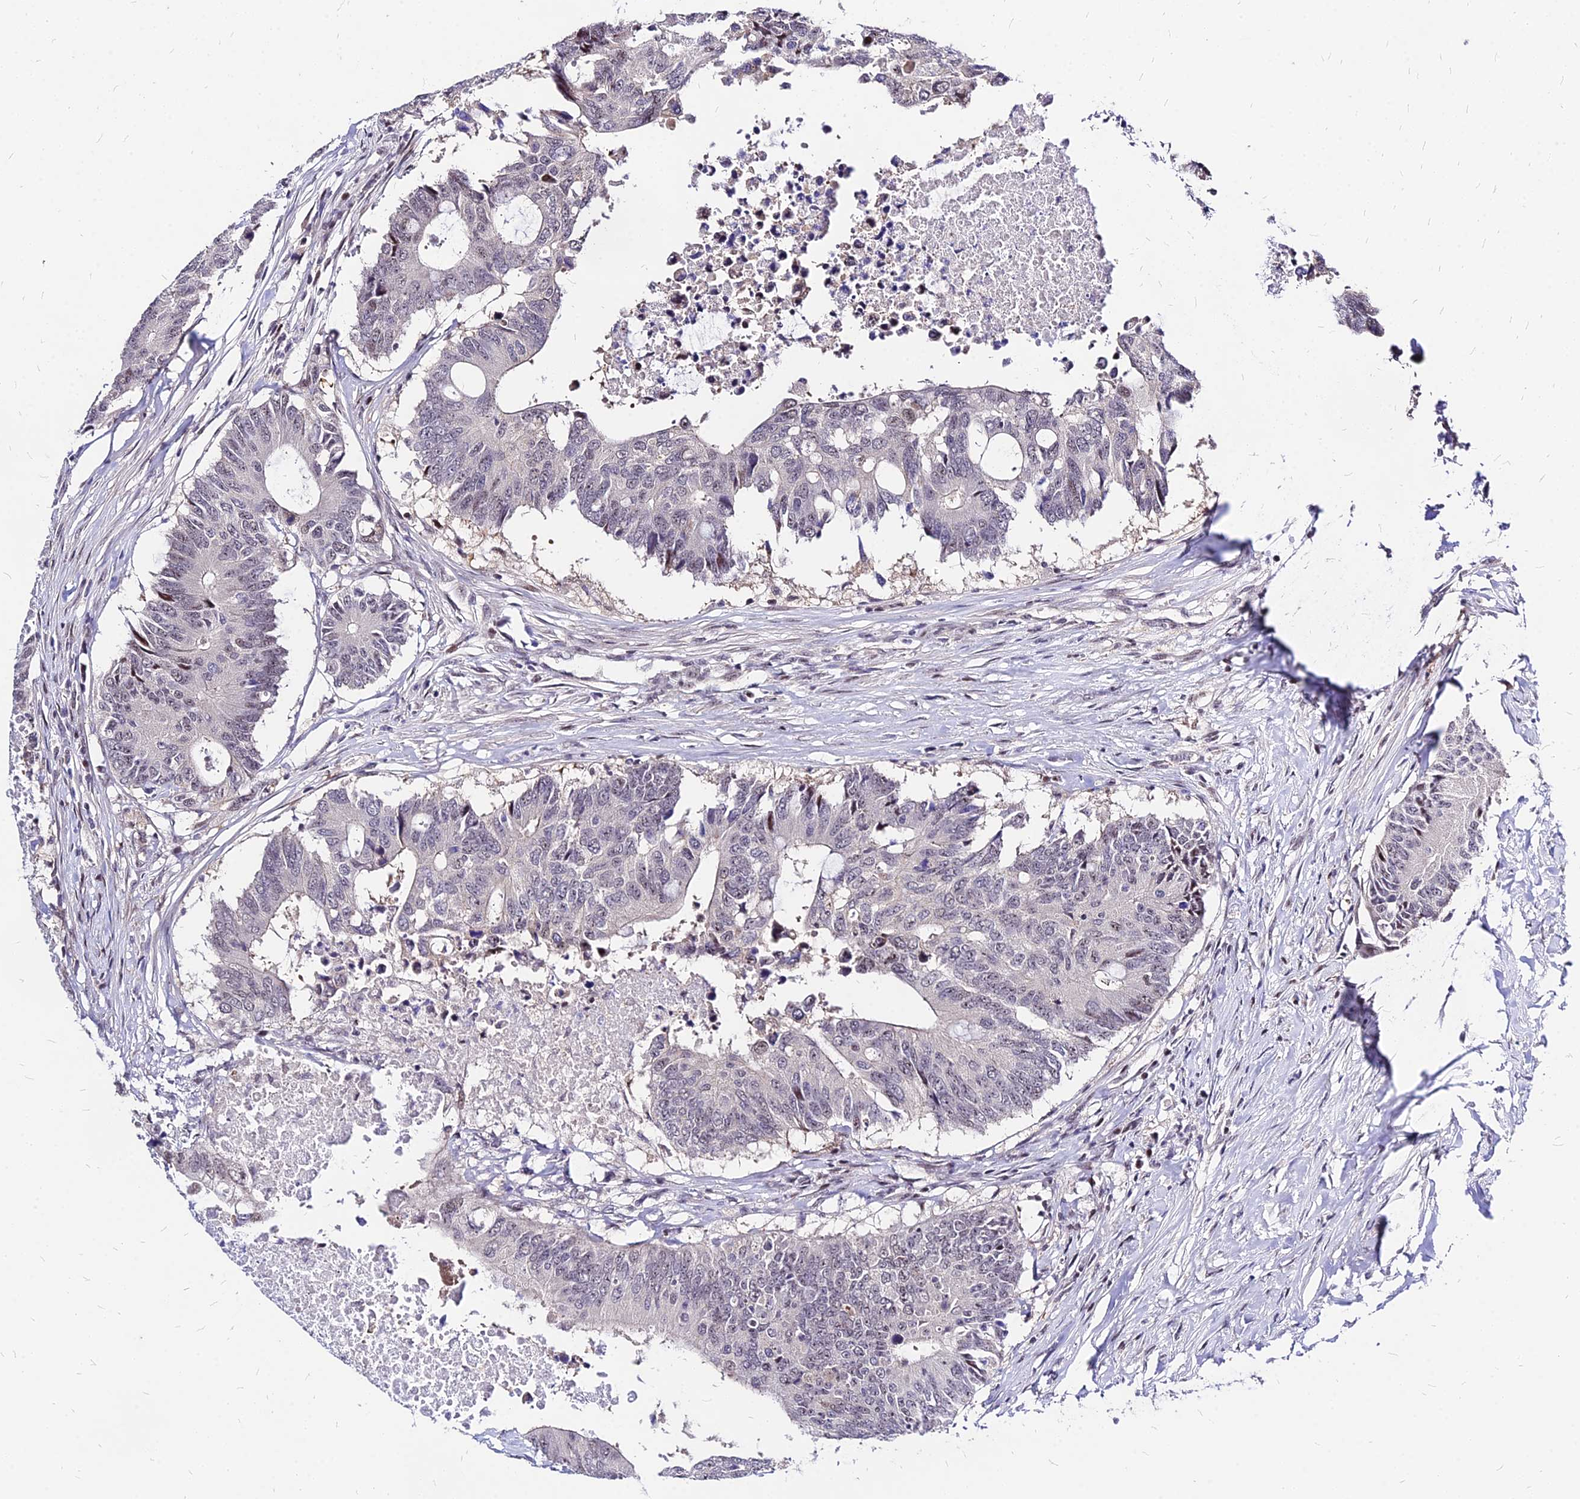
{"staining": {"intensity": "moderate", "quantity": "<25%", "location": "nuclear"}, "tissue": "colorectal cancer", "cell_type": "Tumor cells", "image_type": "cancer", "snomed": [{"axis": "morphology", "description": "Adenocarcinoma, NOS"}, {"axis": "topography", "description": "Colon"}], "caption": "A brown stain shows moderate nuclear staining of a protein in colorectal cancer tumor cells.", "gene": "DDX55", "patient": {"sex": "male", "age": 71}}